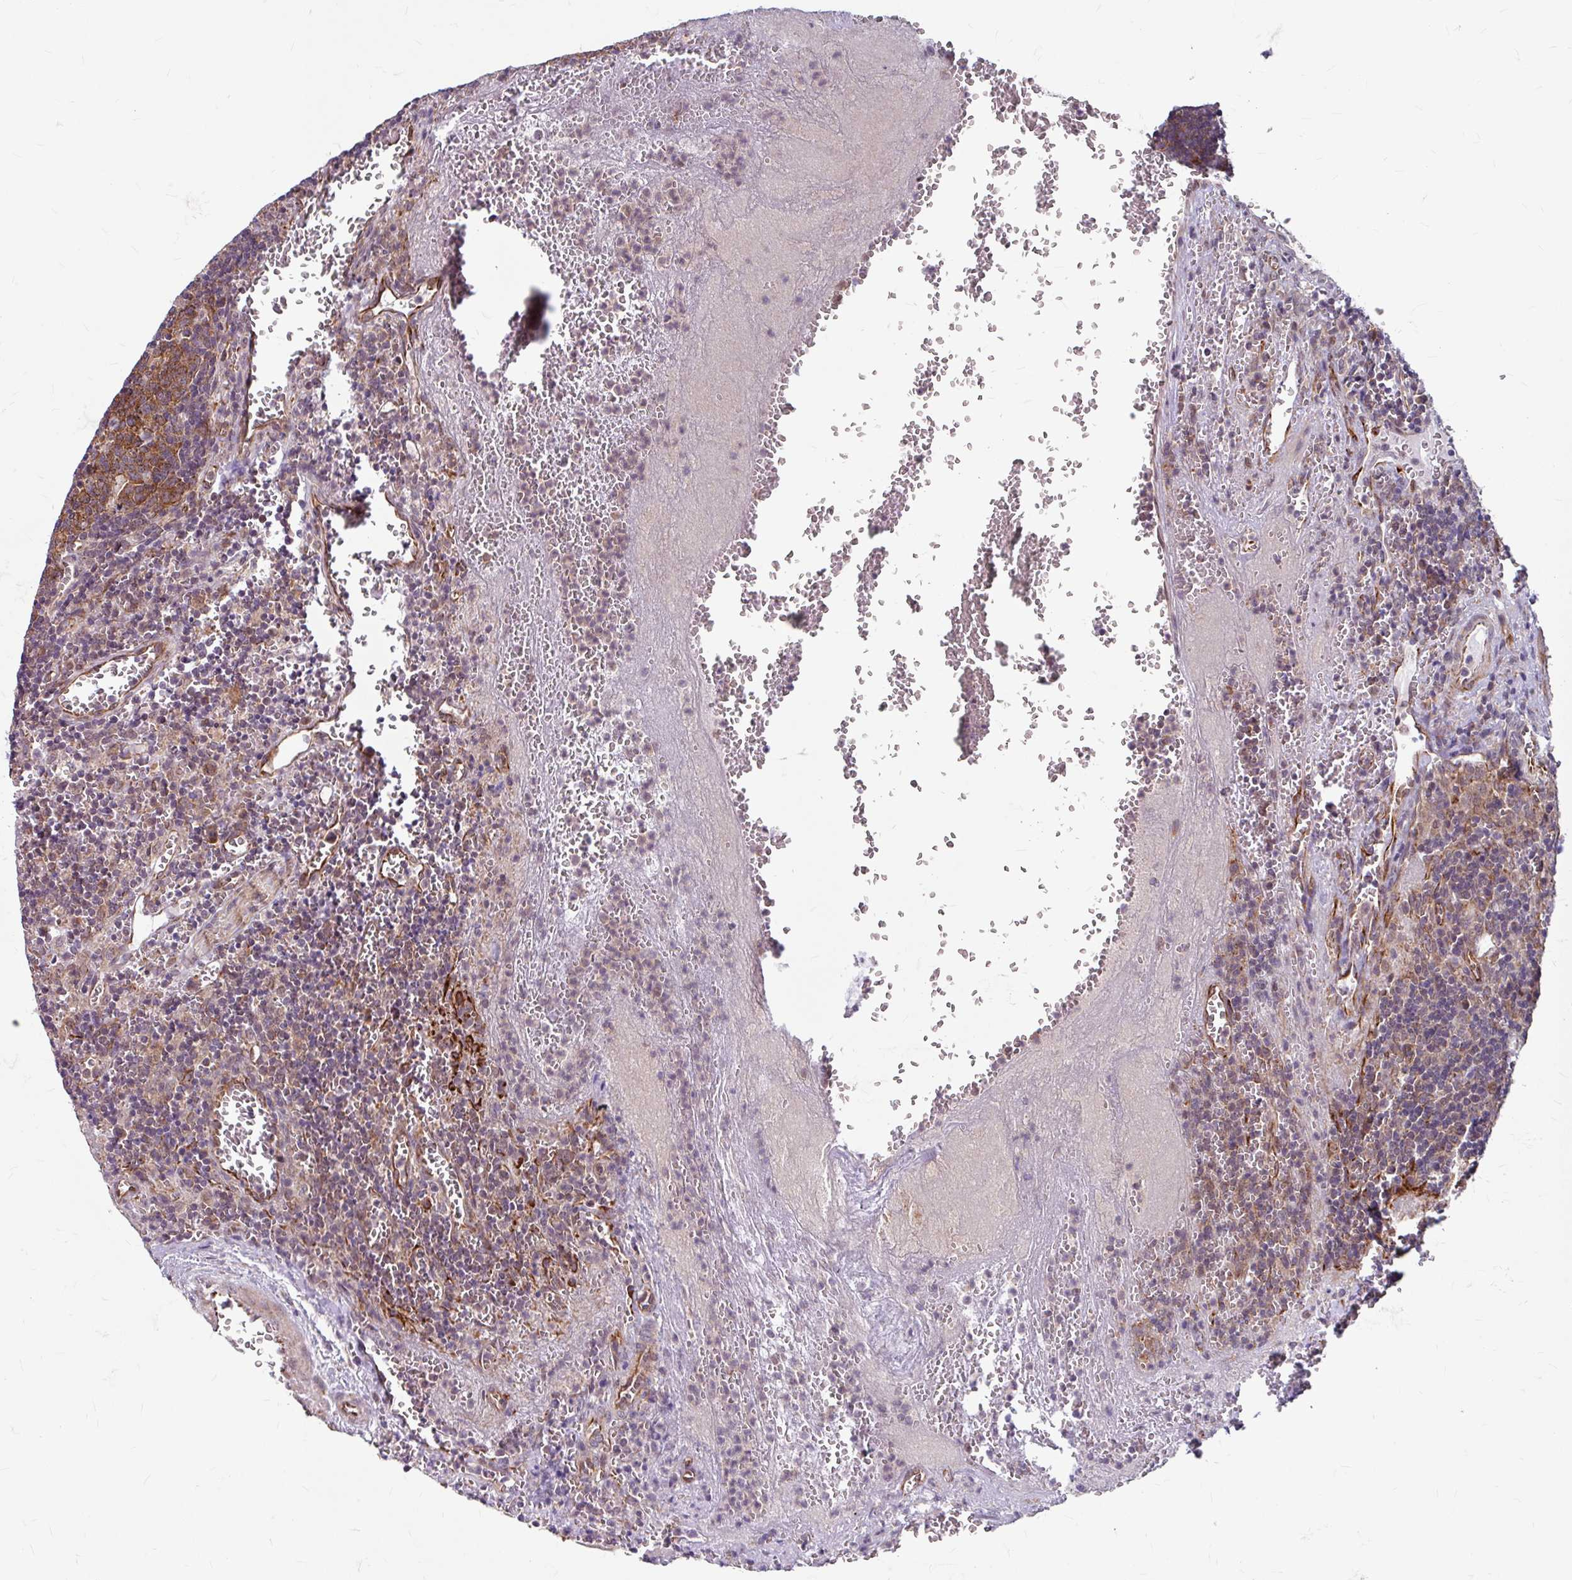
{"staining": {"intensity": "moderate", "quantity": ">75%", "location": "cytoplasmic/membranous"}, "tissue": "lymph node", "cell_type": "Germinal center cells", "image_type": "normal", "snomed": [{"axis": "morphology", "description": "Normal tissue, NOS"}, {"axis": "topography", "description": "Lymph node"}], "caption": "Immunohistochemistry (DAB (3,3'-diaminobenzidine)) staining of unremarkable lymph node reveals moderate cytoplasmic/membranous protein expression in approximately >75% of germinal center cells.", "gene": "DAAM2", "patient": {"sex": "male", "age": 50}}